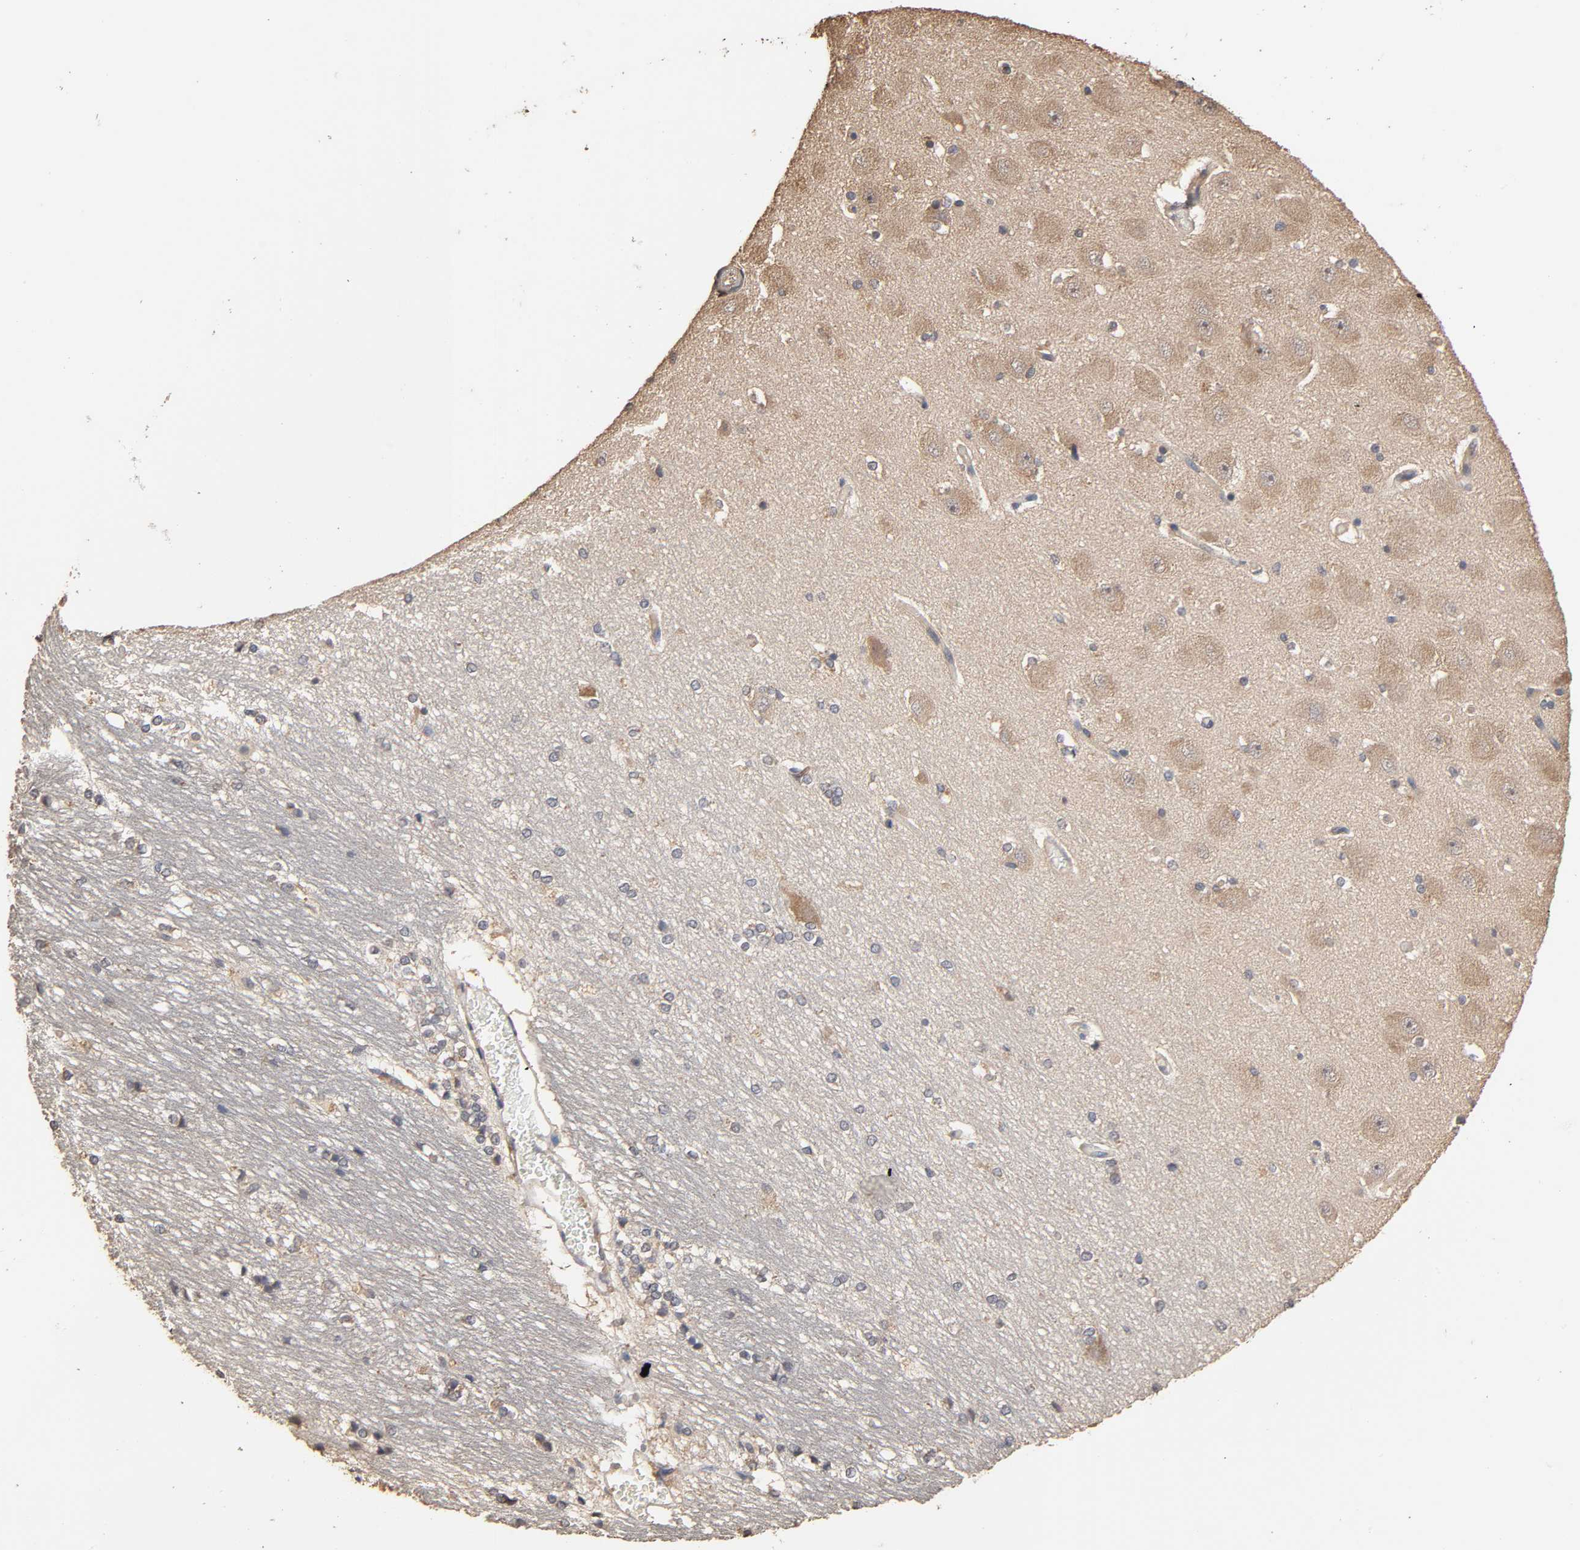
{"staining": {"intensity": "weak", "quantity": "25%-75%", "location": "cytoplasmic/membranous"}, "tissue": "hippocampus", "cell_type": "Glial cells", "image_type": "normal", "snomed": [{"axis": "morphology", "description": "Normal tissue, NOS"}, {"axis": "topography", "description": "Hippocampus"}], "caption": "Protein staining shows weak cytoplasmic/membranous staining in approximately 25%-75% of glial cells in benign hippocampus. (IHC, brightfield microscopy, high magnification).", "gene": "ARHGEF7", "patient": {"sex": "female", "age": 19}}